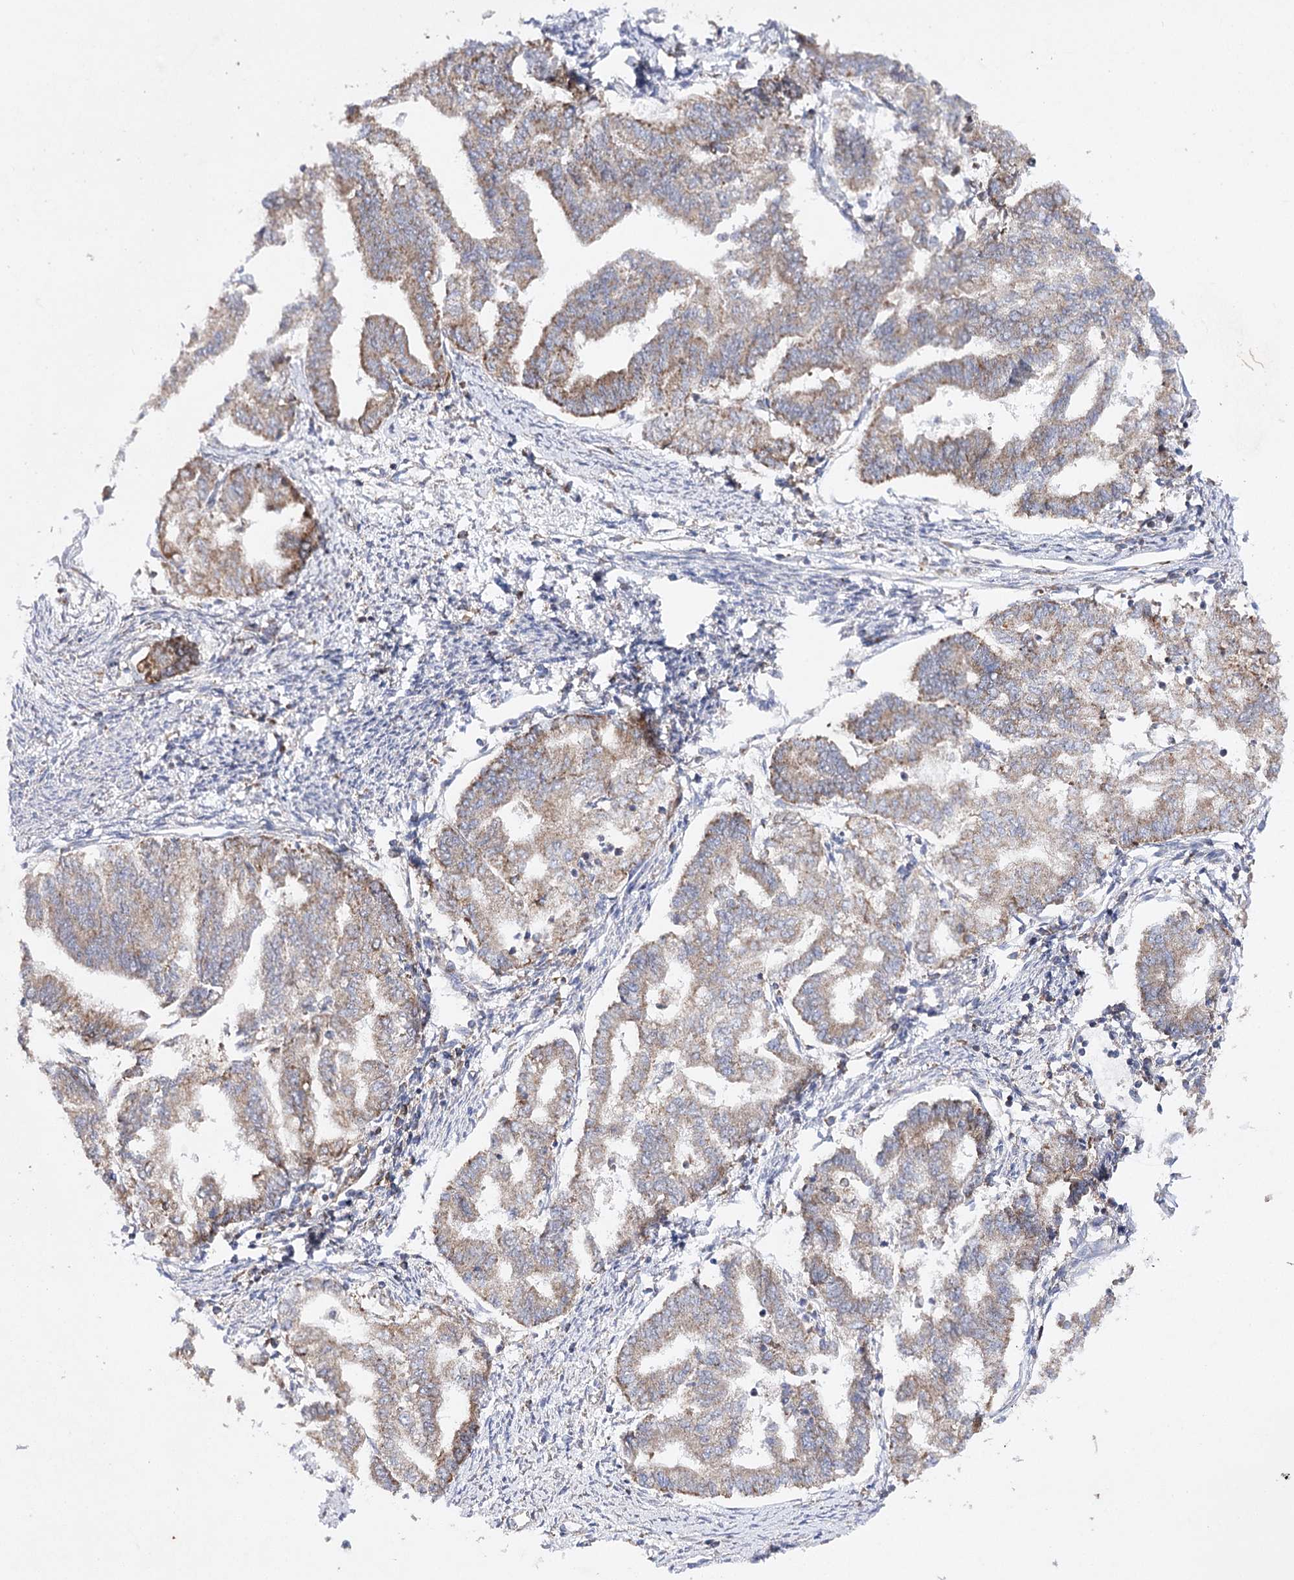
{"staining": {"intensity": "weak", "quantity": ">75%", "location": "cytoplasmic/membranous"}, "tissue": "endometrial cancer", "cell_type": "Tumor cells", "image_type": "cancer", "snomed": [{"axis": "morphology", "description": "Adenocarcinoma, NOS"}, {"axis": "topography", "description": "Endometrium"}], "caption": "Adenocarcinoma (endometrial) stained with DAB IHC displays low levels of weak cytoplasmic/membranous staining in approximately >75% of tumor cells.", "gene": "COX15", "patient": {"sex": "female", "age": 79}}